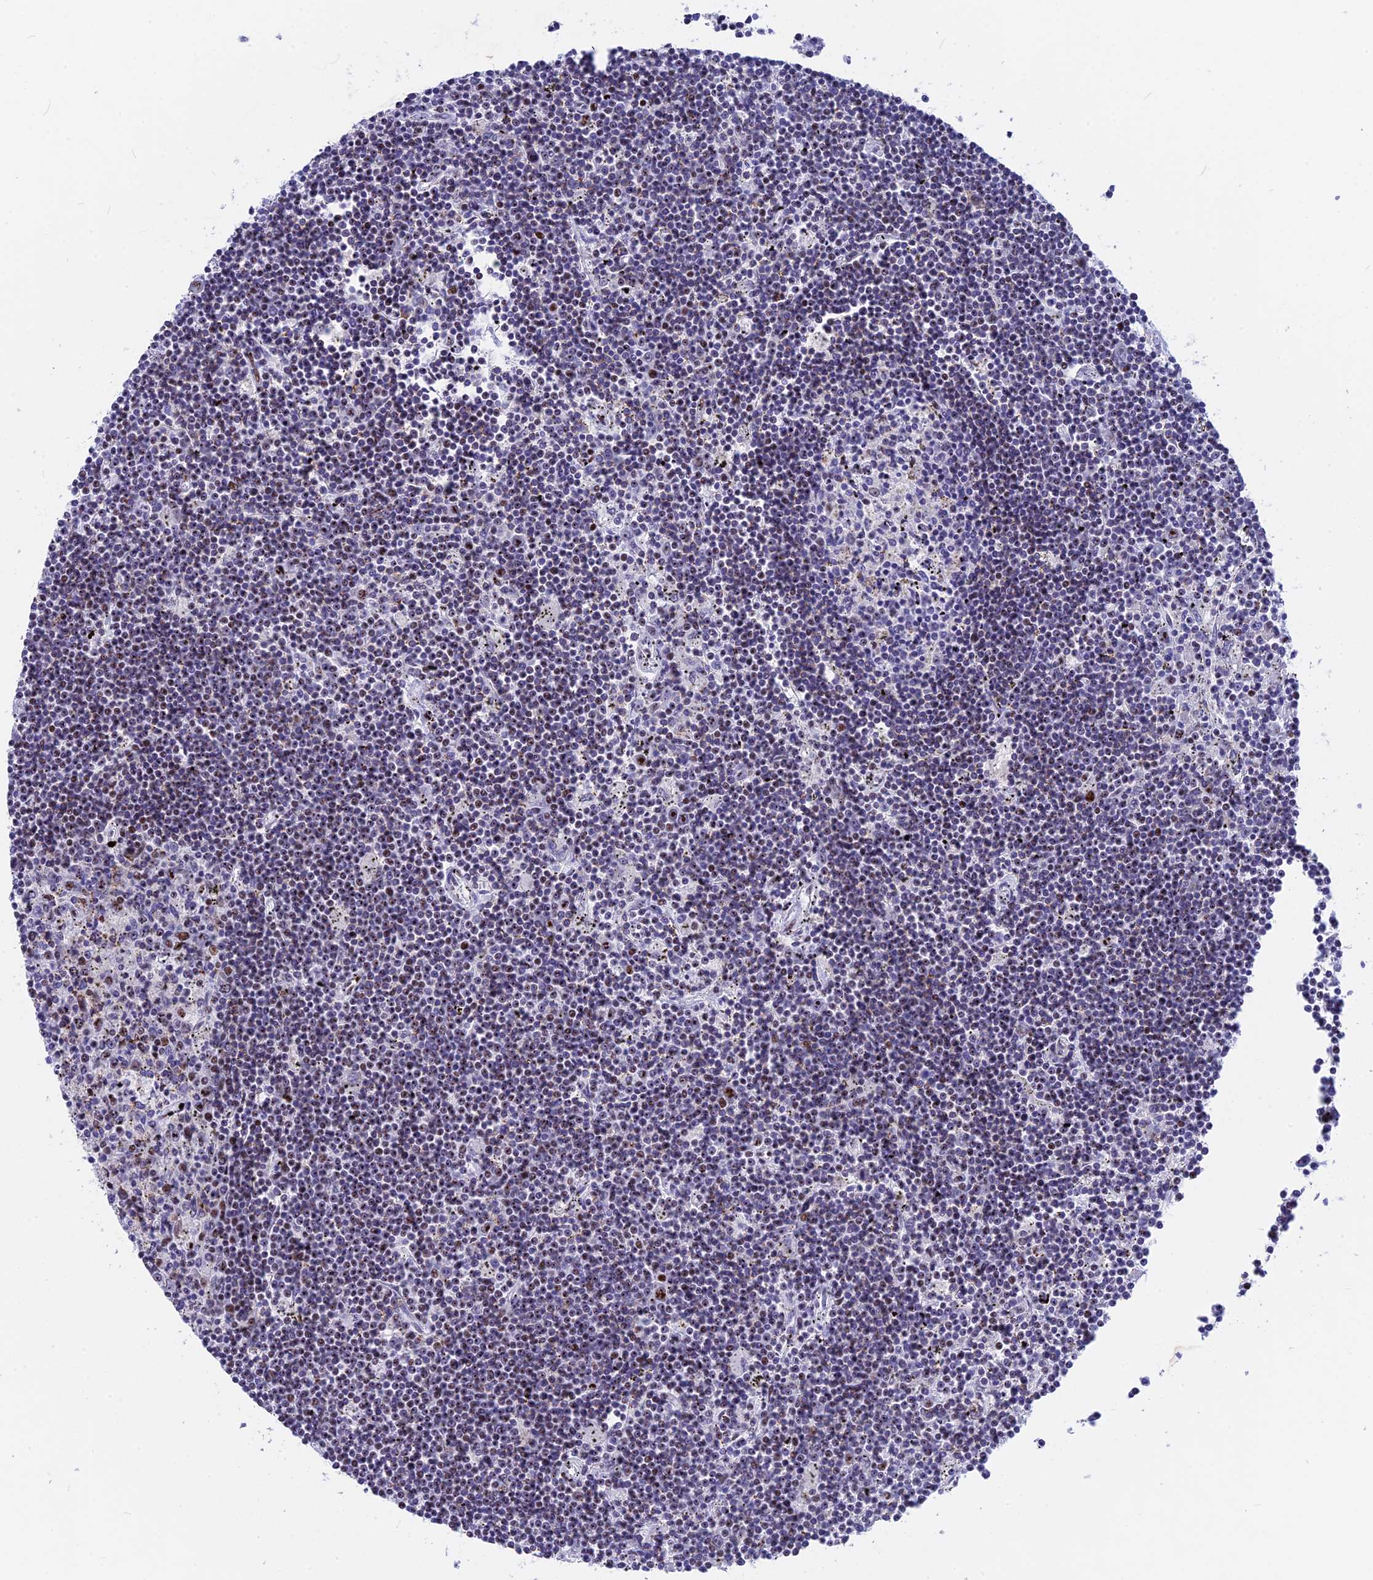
{"staining": {"intensity": "negative", "quantity": "none", "location": "none"}, "tissue": "lymphoma", "cell_type": "Tumor cells", "image_type": "cancer", "snomed": [{"axis": "morphology", "description": "Malignant lymphoma, non-Hodgkin's type, Low grade"}, {"axis": "topography", "description": "Spleen"}], "caption": "Protein analysis of lymphoma displays no significant positivity in tumor cells.", "gene": "NSA2", "patient": {"sex": "male", "age": 76}}